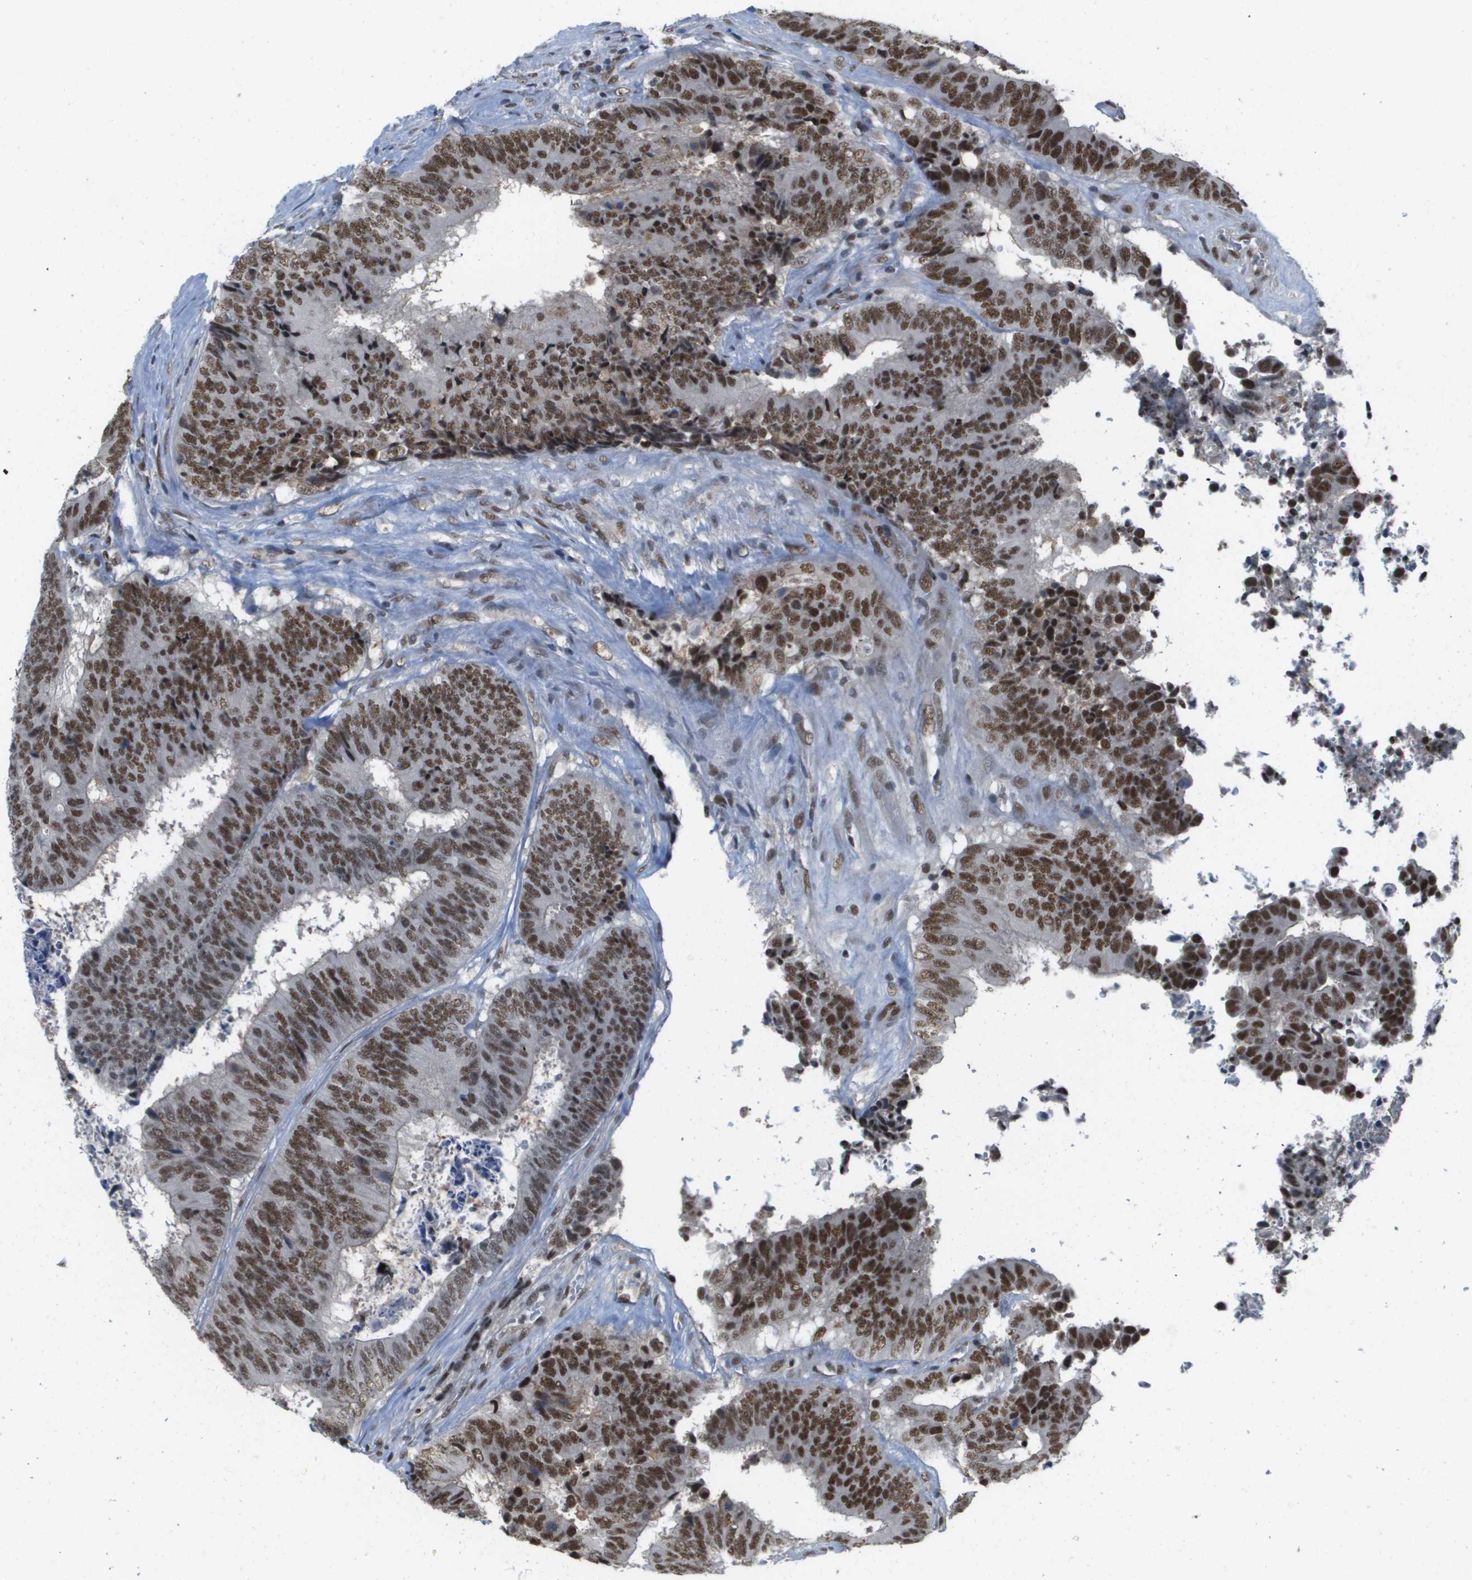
{"staining": {"intensity": "strong", "quantity": ">75%", "location": "nuclear"}, "tissue": "colorectal cancer", "cell_type": "Tumor cells", "image_type": "cancer", "snomed": [{"axis": "morphology", "description": "Adenocarcinoma, NOS"}, {"axis": "topography", "description": "Rectum"}], "caption": "The immunohistochemical stain labels strong nuclear staining in tumor cells of adenocarcinoma (colorectal) tissue.", "gene": "ISY1", "patient": {"sex": "male", "age": 72}}